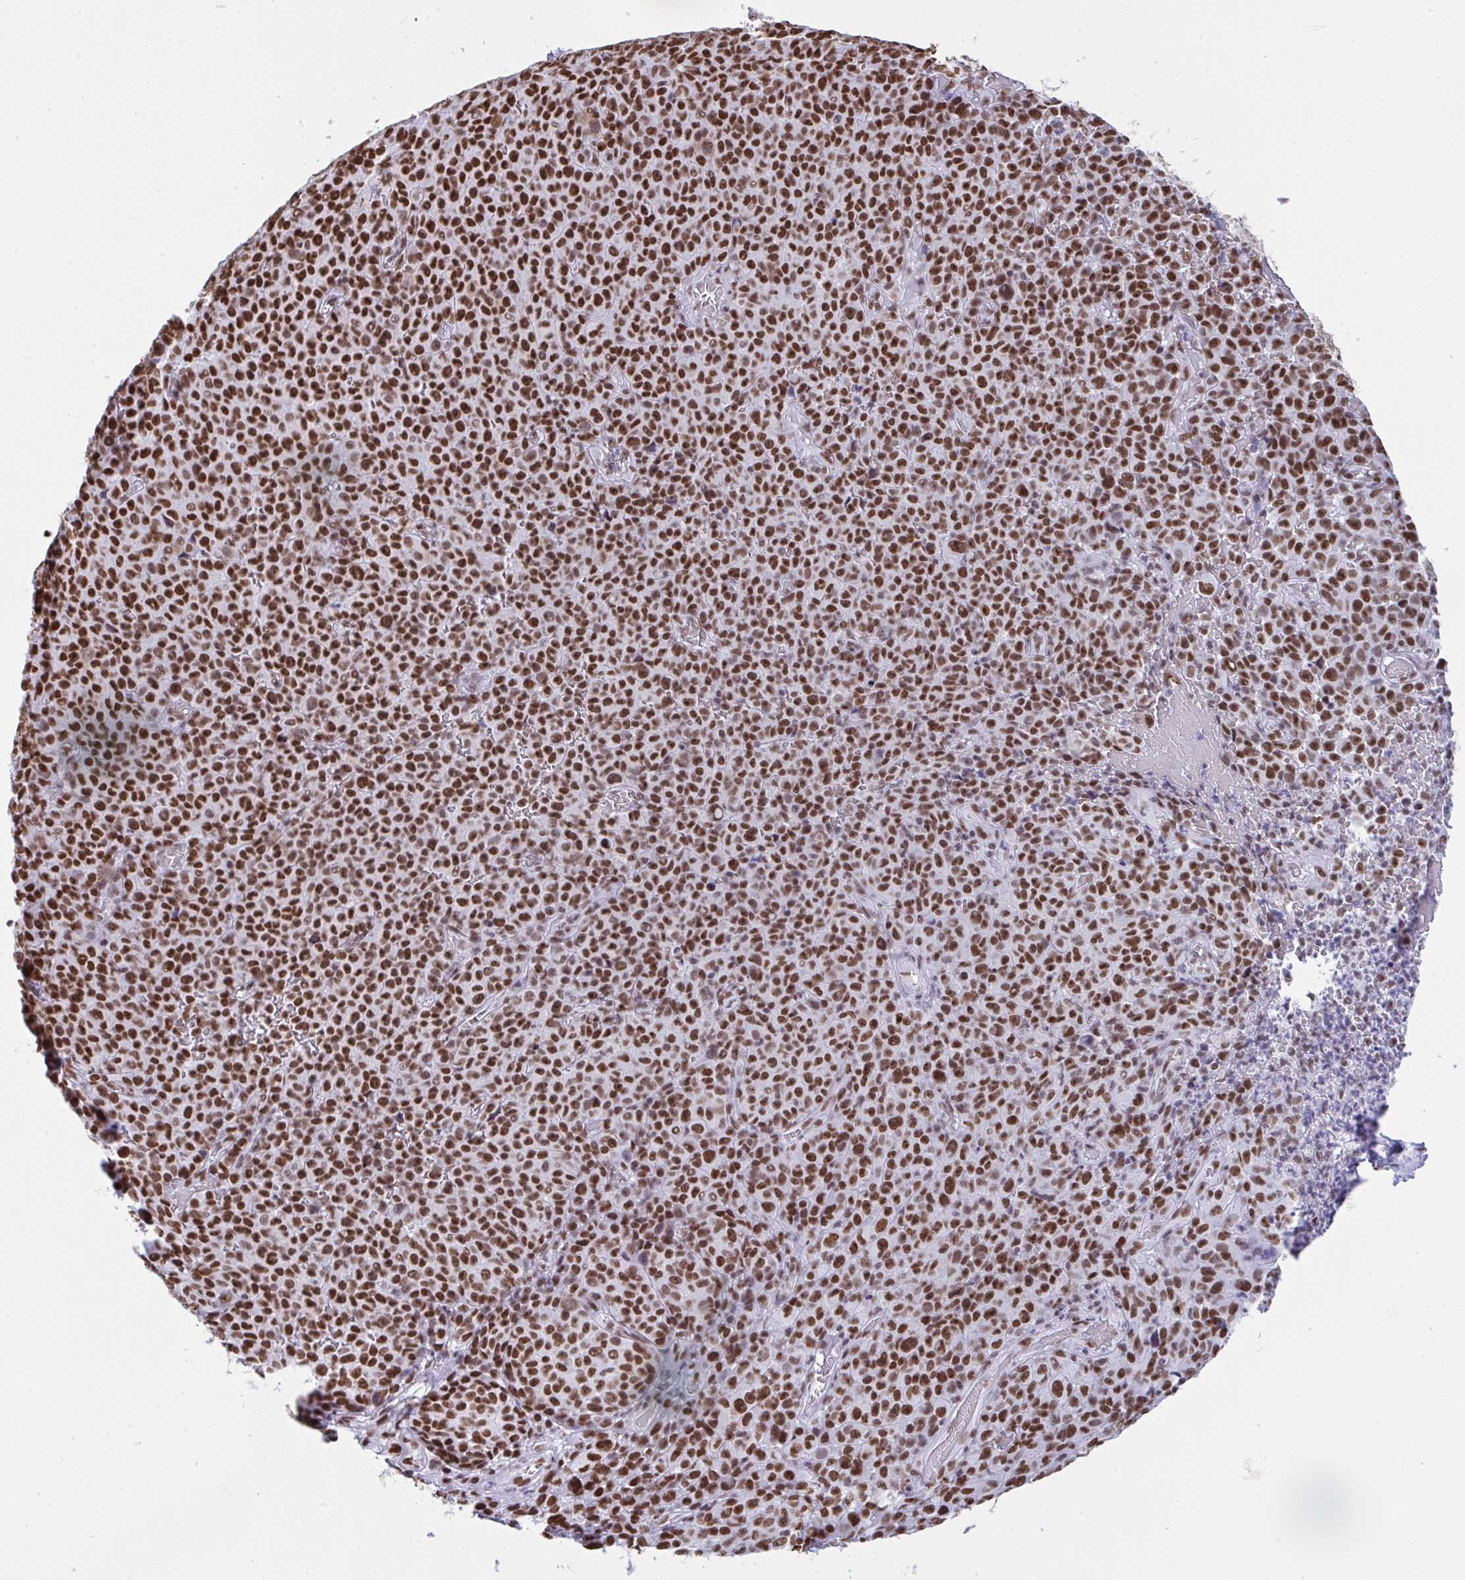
{"staining": {"intensity": "strong", "quantity": ">75%", "location": "nuclear"}, "tissue": "melanoma", "cell_type": "Tumor cells", "image_type": "cancer", "snomed": [{"axis": "morphology", "description": "Malignant melanoma, NOS"}, {"axis": "topography", "description": "Skin"}], "caption": "The immunohistochemical stain shows strong nuclear expression in tumor cells of malignant melanoma tissue.", "gene": "DDX52", "patient": {"sex": "female", "age": 82}}